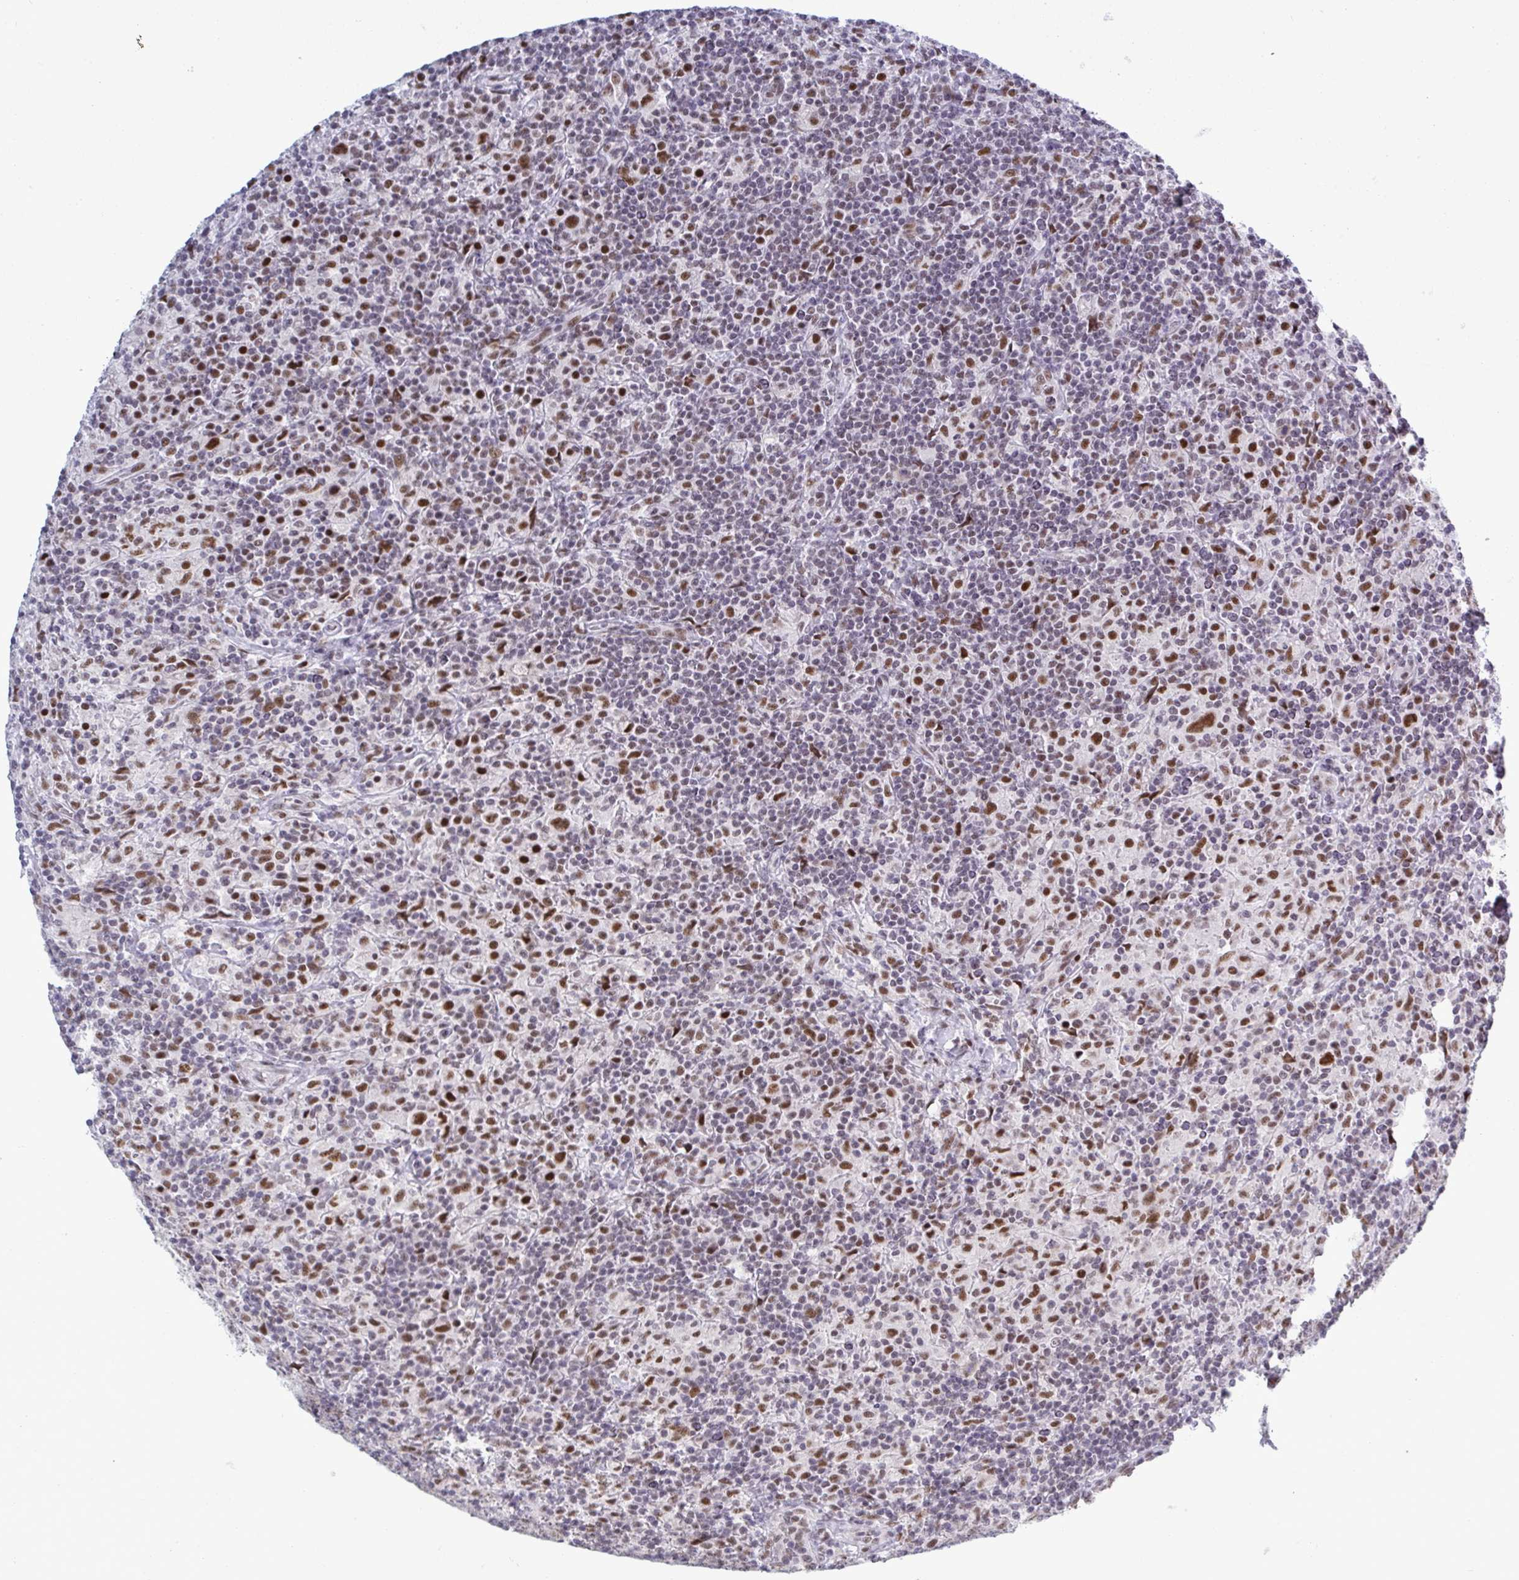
{"staining": {"intensity": "moderate", "quantity": ">75%", "location": "nuclear"}, "tissue": "lymphoma", "cell_type": "Tumor cells", "image_type": "cancer", "snomed": [{"axis": "morphology", "description": "Hodgkin's disease, NOS"}, {"axis": "topography", "description": "Lymph node"}], "caption": "Immunohistochemical staining of lymphoma demonstrates moderate nuclear protein staining in approximately >75% of tumor cells.", "gene": "PPP1R10", "patient": {"sex": "male", "age": 70}}